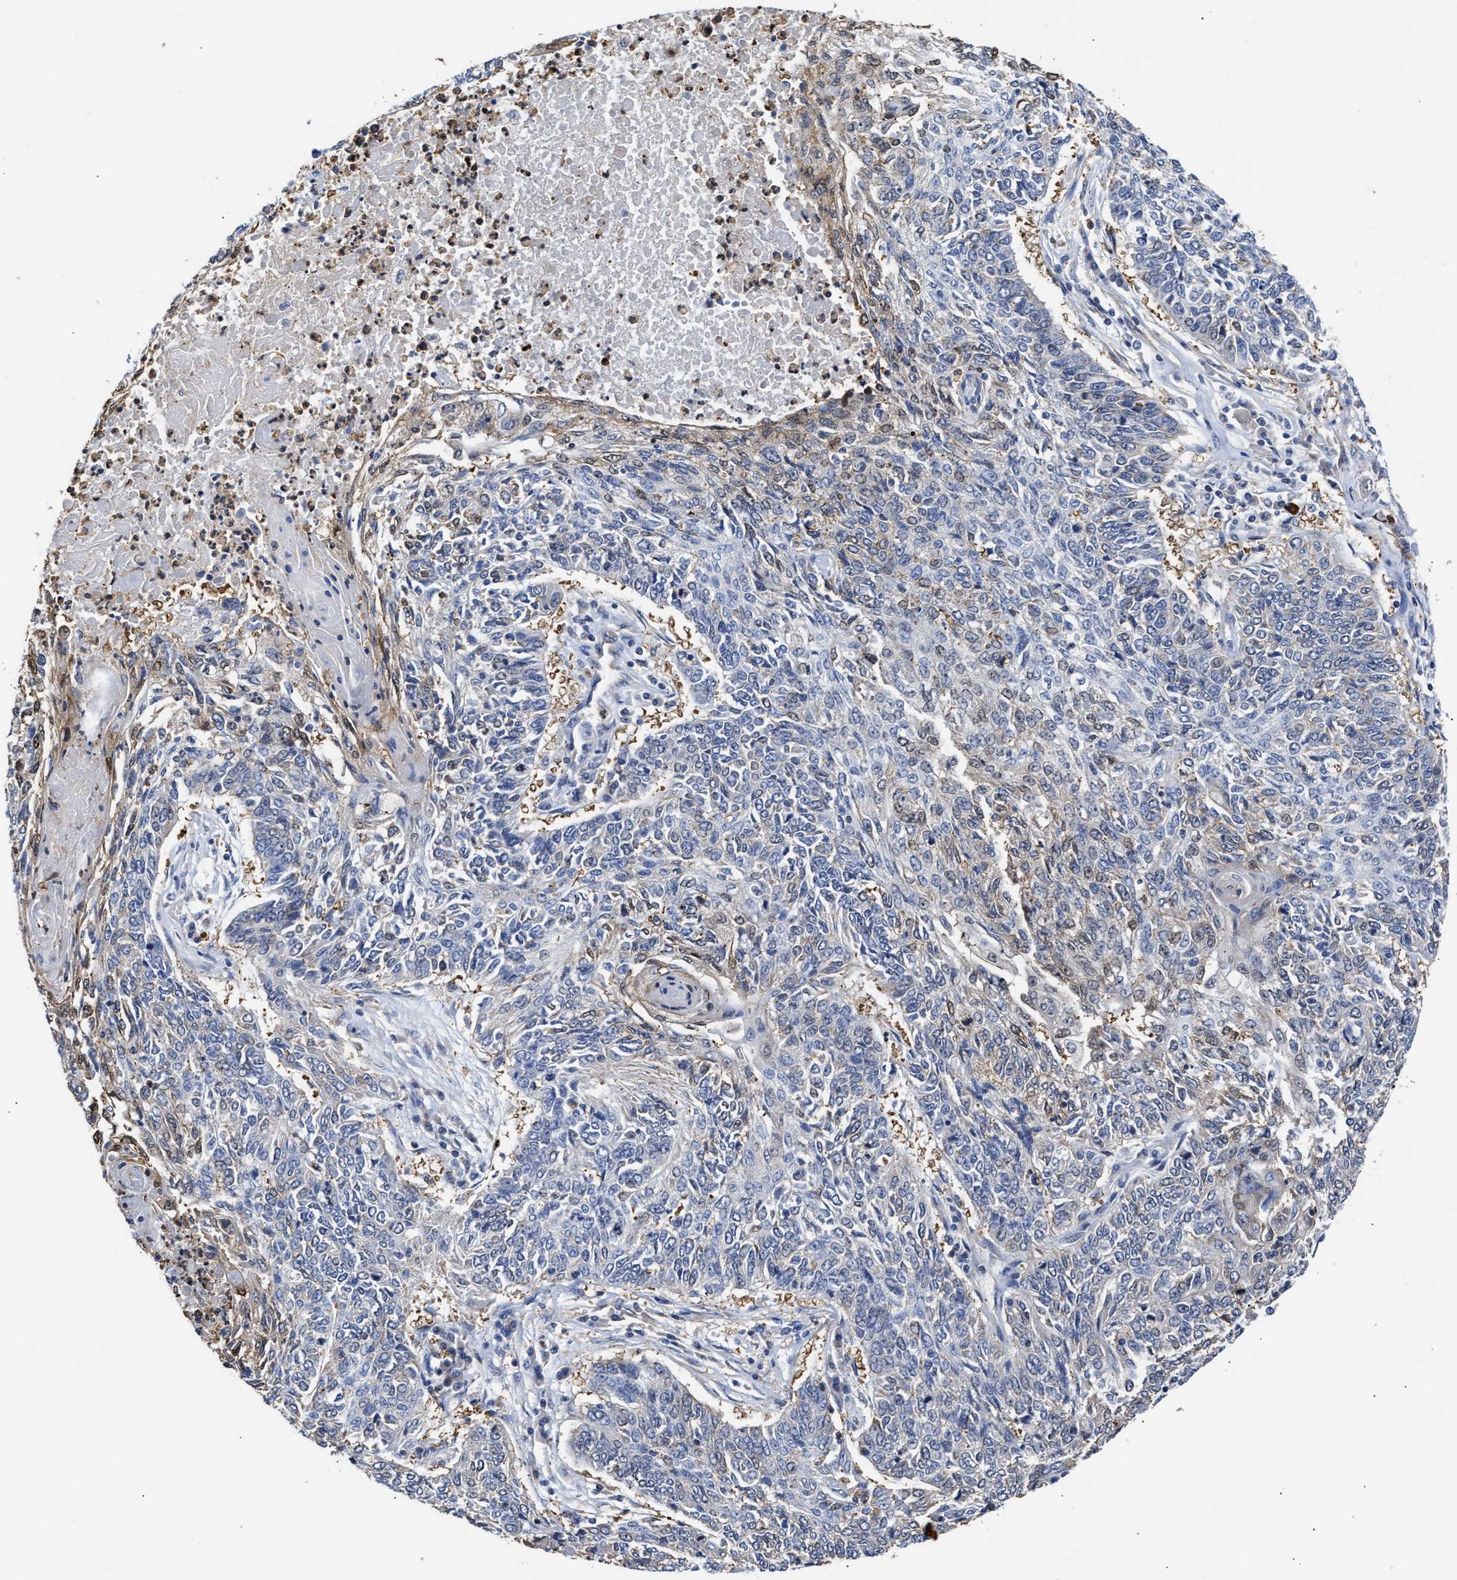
{"staining": {"intensity": "negative", "quantity": "none", "location": "none"}, "tissue": "lung cancer", "cell_type": "Tumor cells", "image_type": "cancer", "snomed": [{"axis": "morphology", "description": "Normal tissue, NOS"}, {"axis": "morphology", "description": "Squamous cell carcinoma, NOS"}, {"axis": "topography", "description": "Cartilage tissue"}, {"axis": "topography", "description": "Bronchus"}, {"axis": "topography", "description": "Lung"}], "caption": "Immunohistochemical staining of lung squamous cell carcinoma shows no significant staining in tumor cells.", "gene": "KLHDC1", "patient": {"sex": "female", "age": 49}}